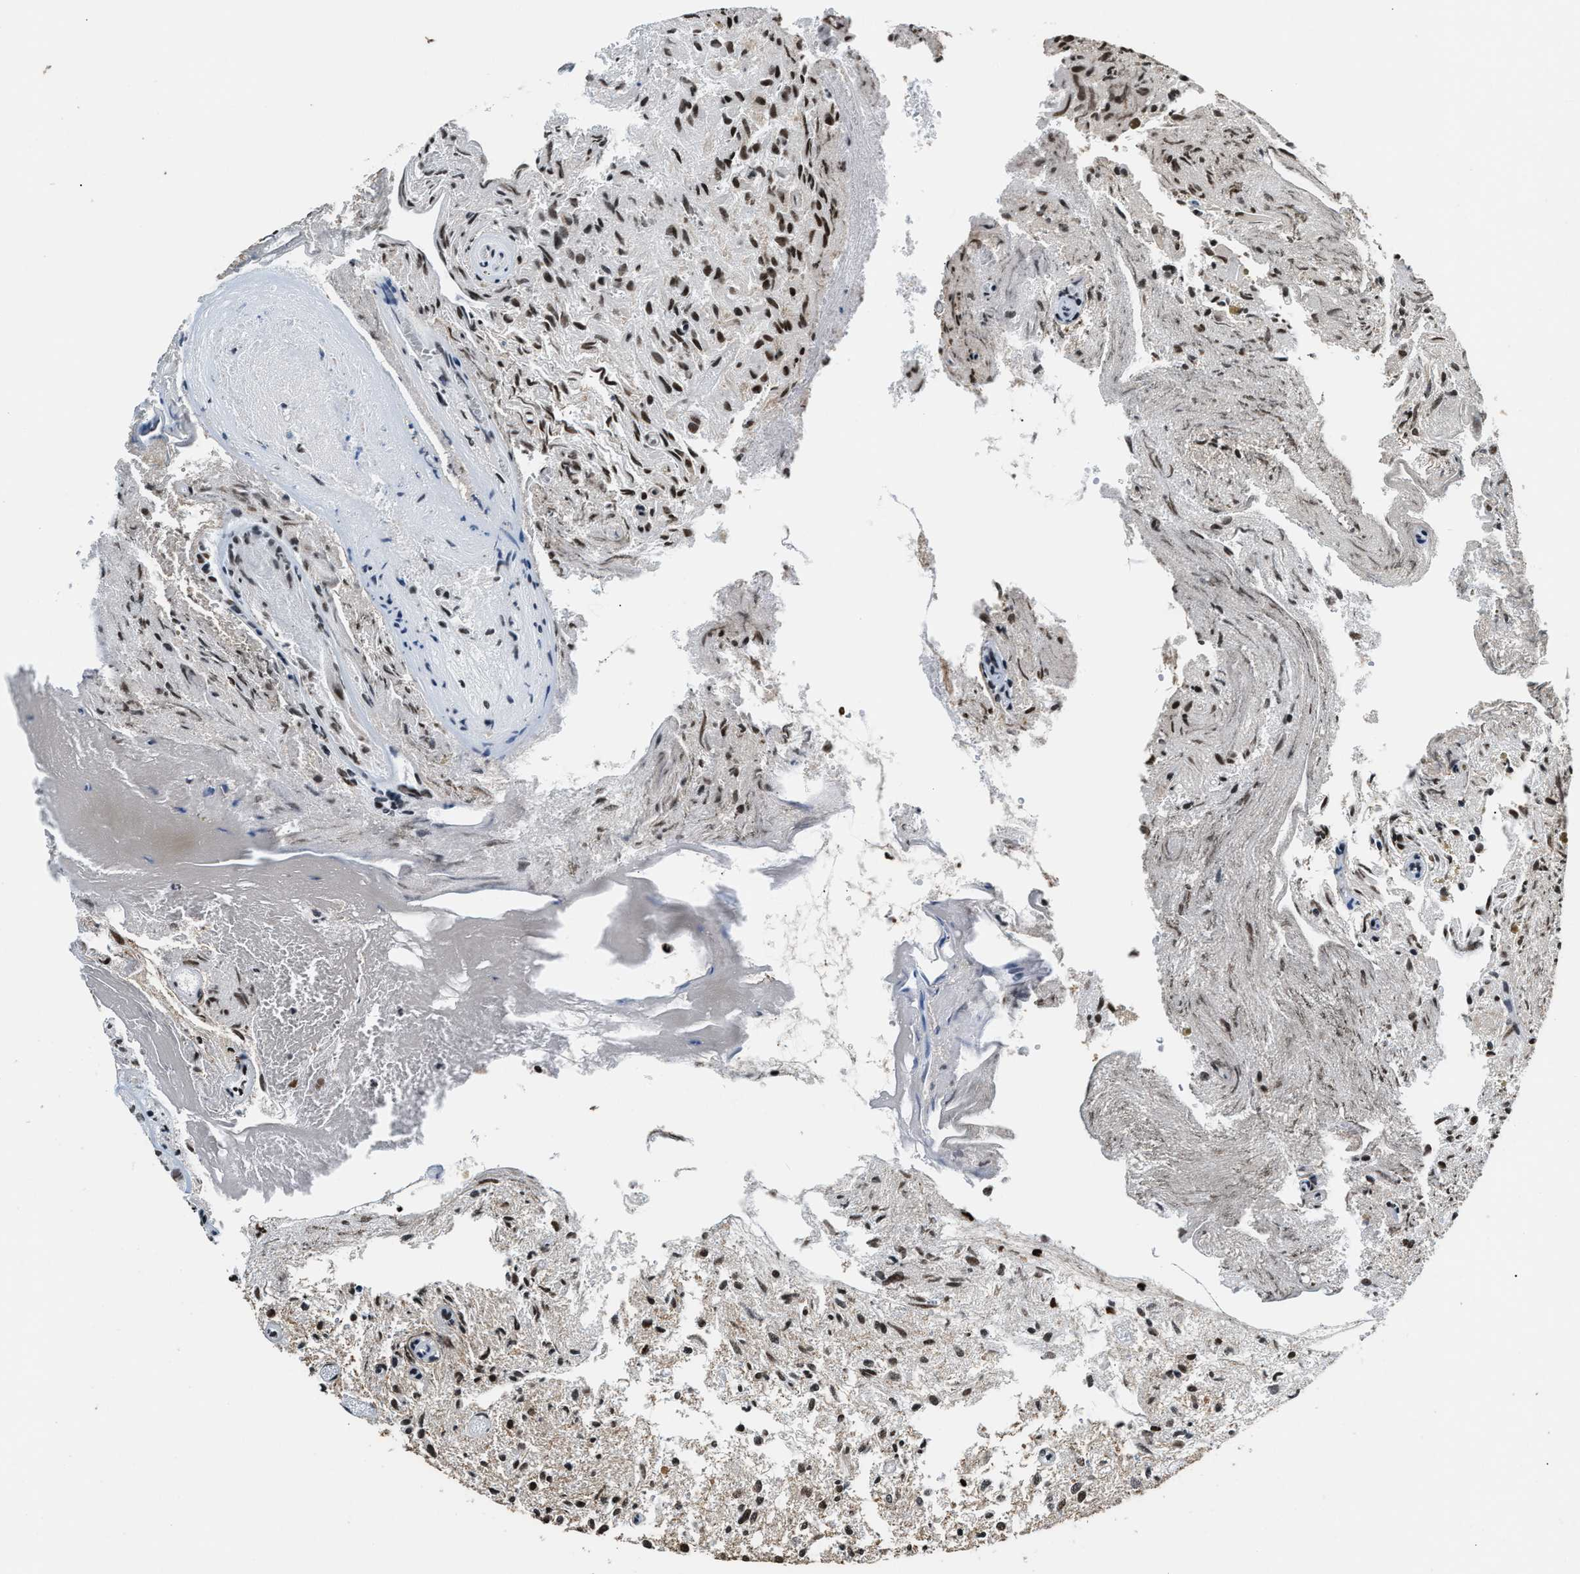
{"staining": {"intensity": "moderate", "quantity": ">75%", "location": "nuclear"}, "tissue": "glioma", "cell_type": "Tumor cells", "image_type": "cancer", "snomed": [{"axis": "morphology", "description": "Glioma, malignant, High grade"}, {"axis": "topography", "description": "Brain"}], "caption": "An image of human glioma stained for a protein exhibits moderate nuclear brown staining in tumor cells. (DAB IHC with brightfield microscopy, high magnification).", "gene": "RAD21", "patient": {"sex": "female", "age": 59}}